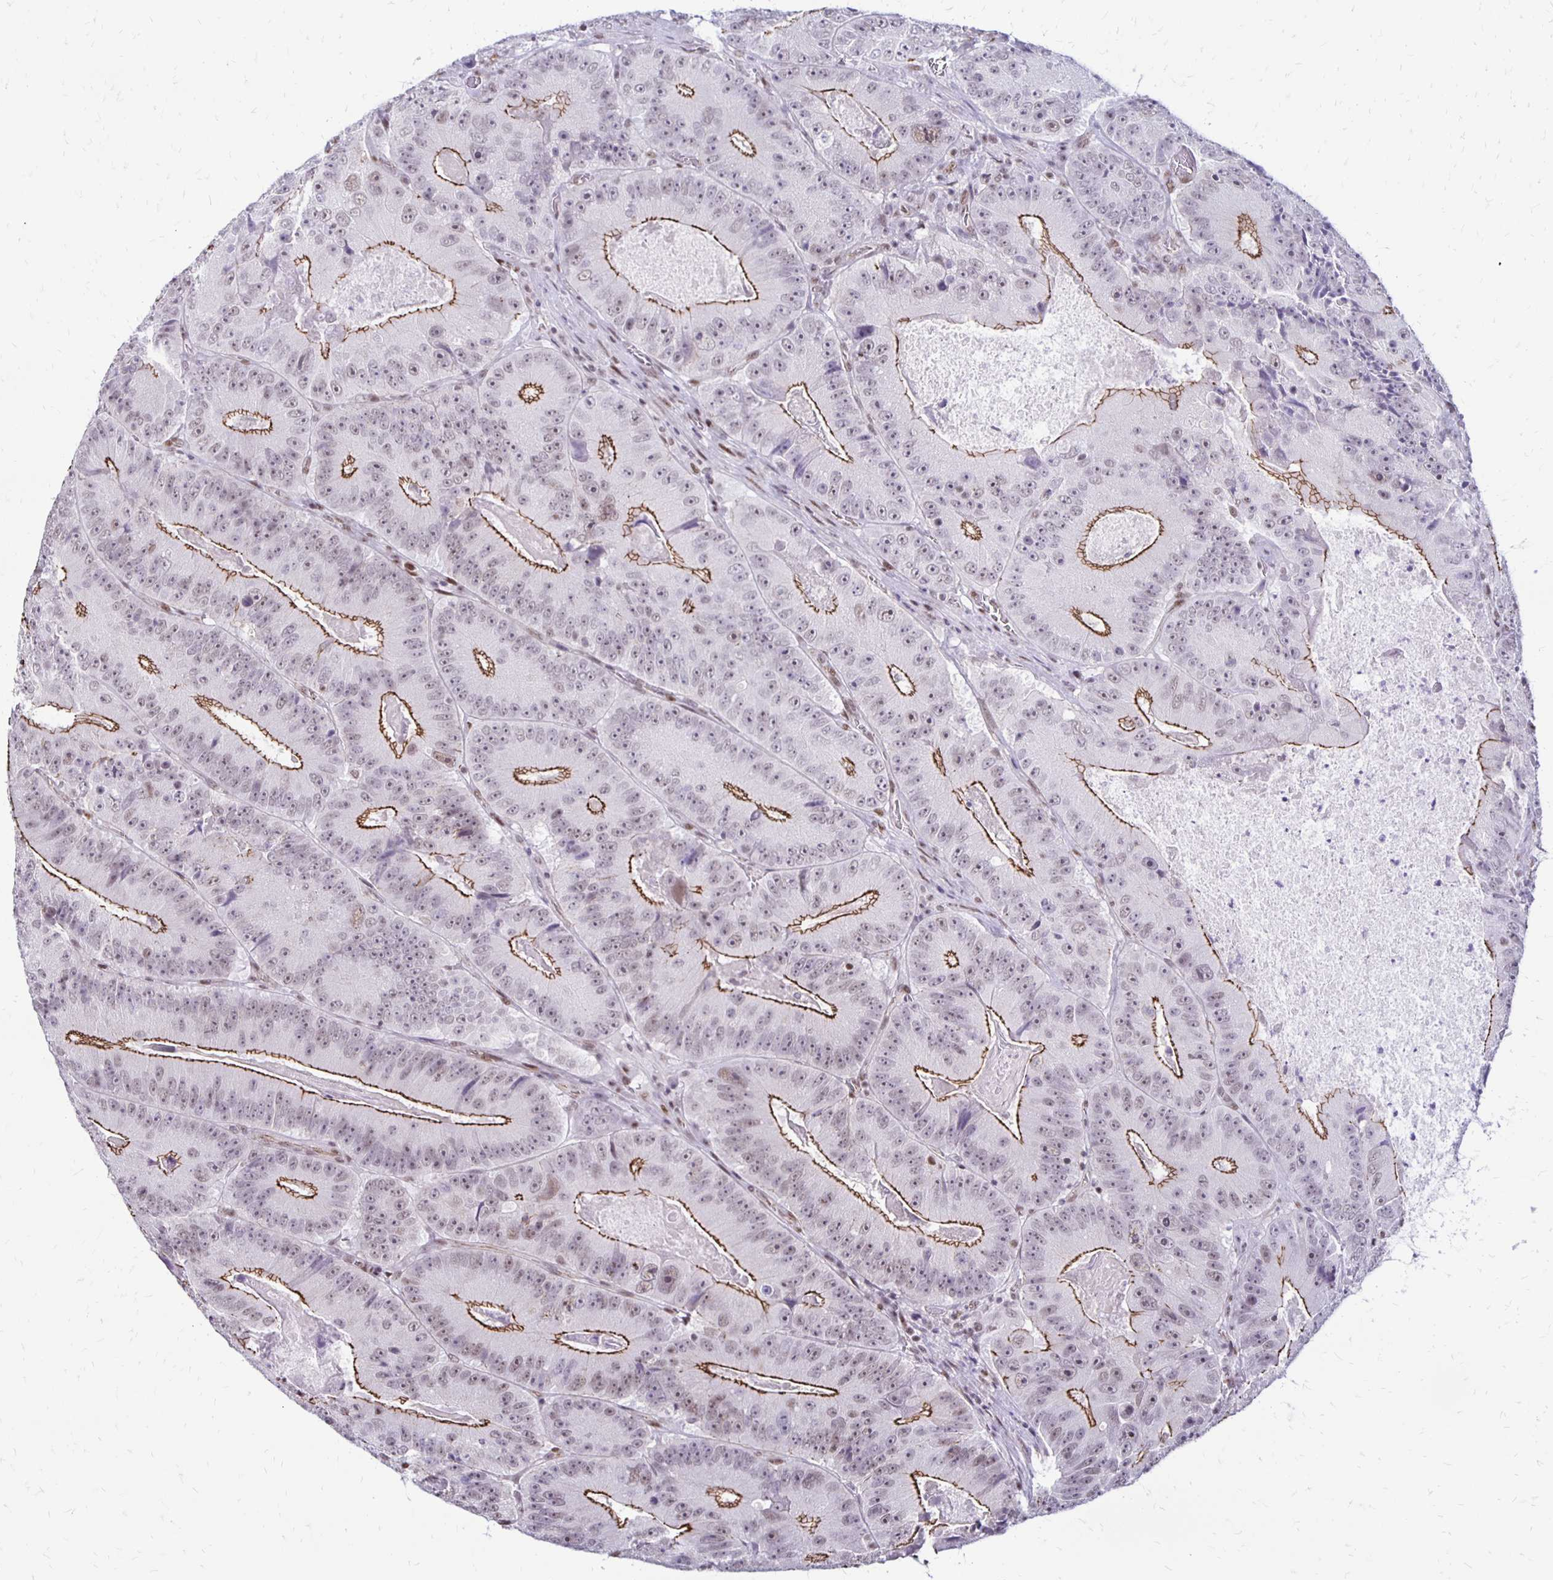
{"staining": {"intensity": "moderate", "quantity": "25%-75%", "location": "cytoplasmic/membranous,nuclear"}, "tissue": "colorectal cancer", "cell_type": "Tumor cells", "image_type": "cancer", "snomed": [{"axis": "morphology", "description": "Adenocarcinoma, NOS"}, {"axis": "topography", "description": "Colon"}], "caption": "This is a histology image of immunohistochemistry staining of colorectal cancer (adenocarcinoma), which shows moderate staining in the cytoplasmic/membranous and nuclear of tumor cells.", "gene": "DDB2", "patient": {"sex": "female", "age": 86}}